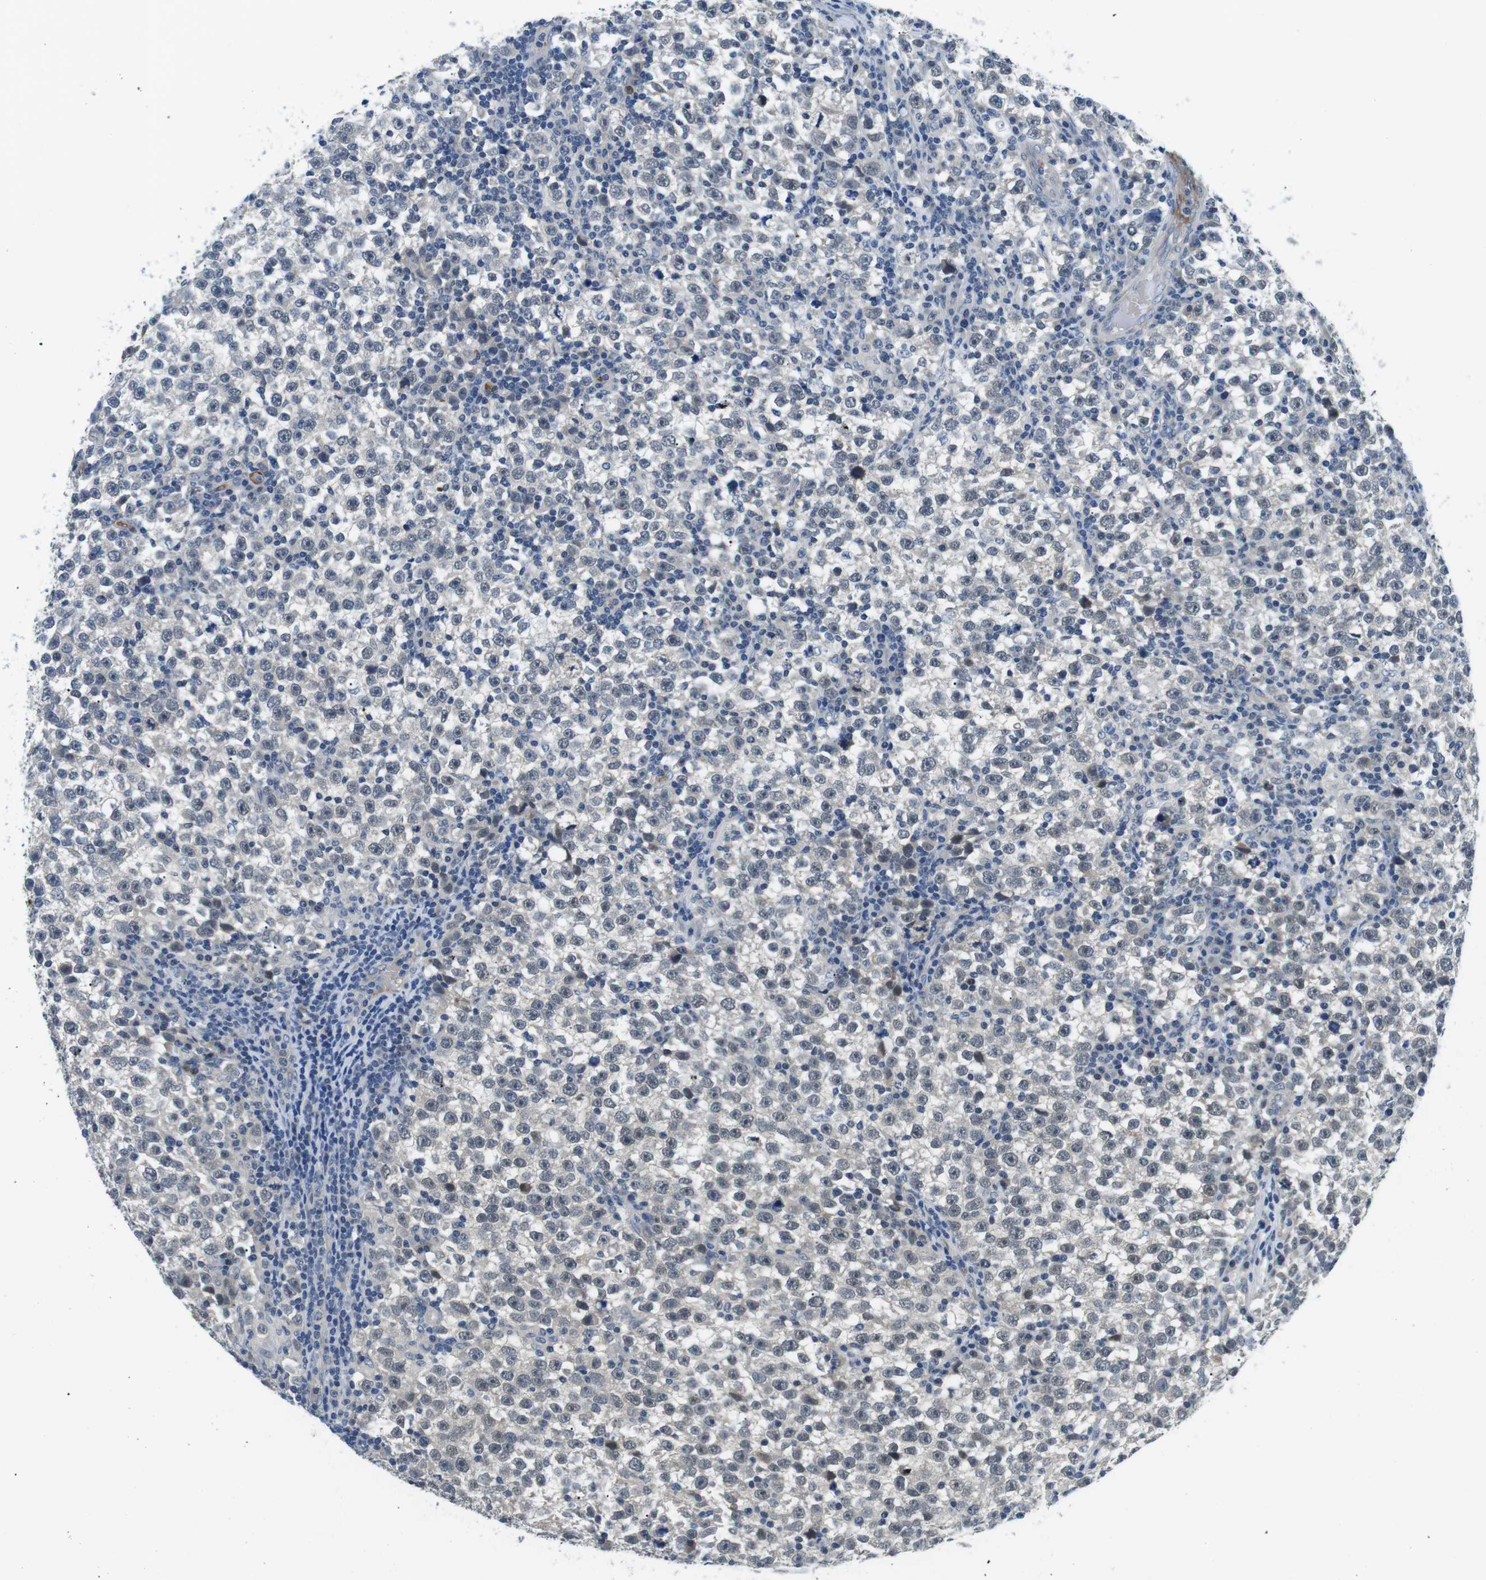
{"staining": {"intensity": "negative", "quantity": "none", "location": "none"}, "tissue": "testis cancer", "cell_type": "Tumor cells", "image_type": "cancer", "snomed": [{"axis": "morphology", "description": "Seminoma, NOS"}, {"axis": "topography", "description": "Testis"}], "caption": "DAB immunohistochemical staining of human testis cancer demonstrates no significant expression in tumor cells.", "gene": "WSCD1", "patient": {"sex": "male", "age": 43}}